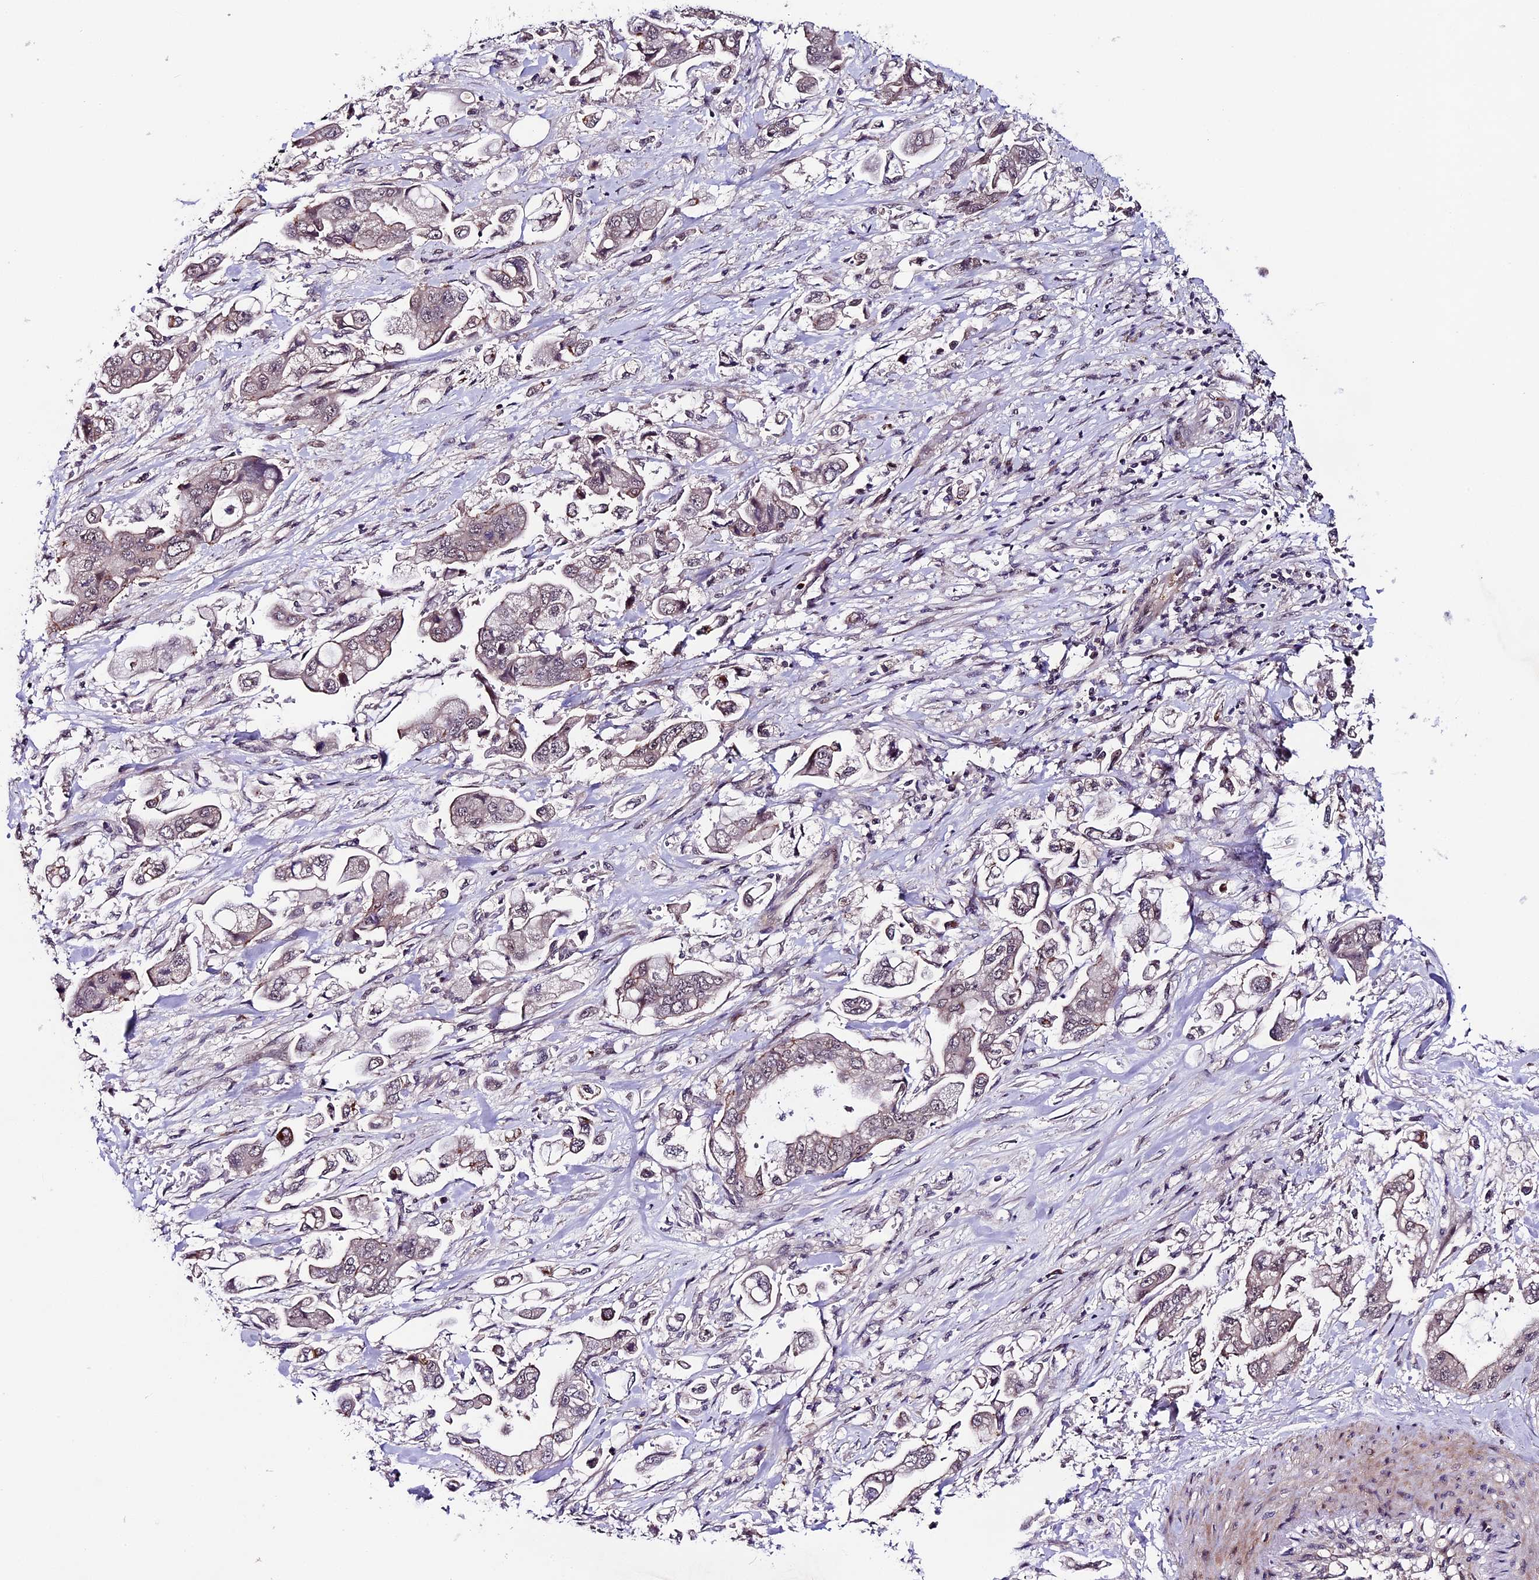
{"staining": {"intensity": "negative", "quantity": "none", "location": "none"}, "tissue": "stomach cancer", "cell_type": "Tumor cells", "image_type": "cancer", "snomed": [{"axis": "morphology", "description": "Adenocarcinoma, NOS"}, {"axis": "topography", "description": "Stomach"}], "caption": "DAB immunohistochemical staining of stomach adenocarcinoma shows no significant expression in tumor cells. (Stains: DAB IHC with hematoxylin counter stain, Microscopy: brightfield microscopy at high magnification).", "gene": "SIPA1L3", "patient": {"sex": "male", "age": 62}}